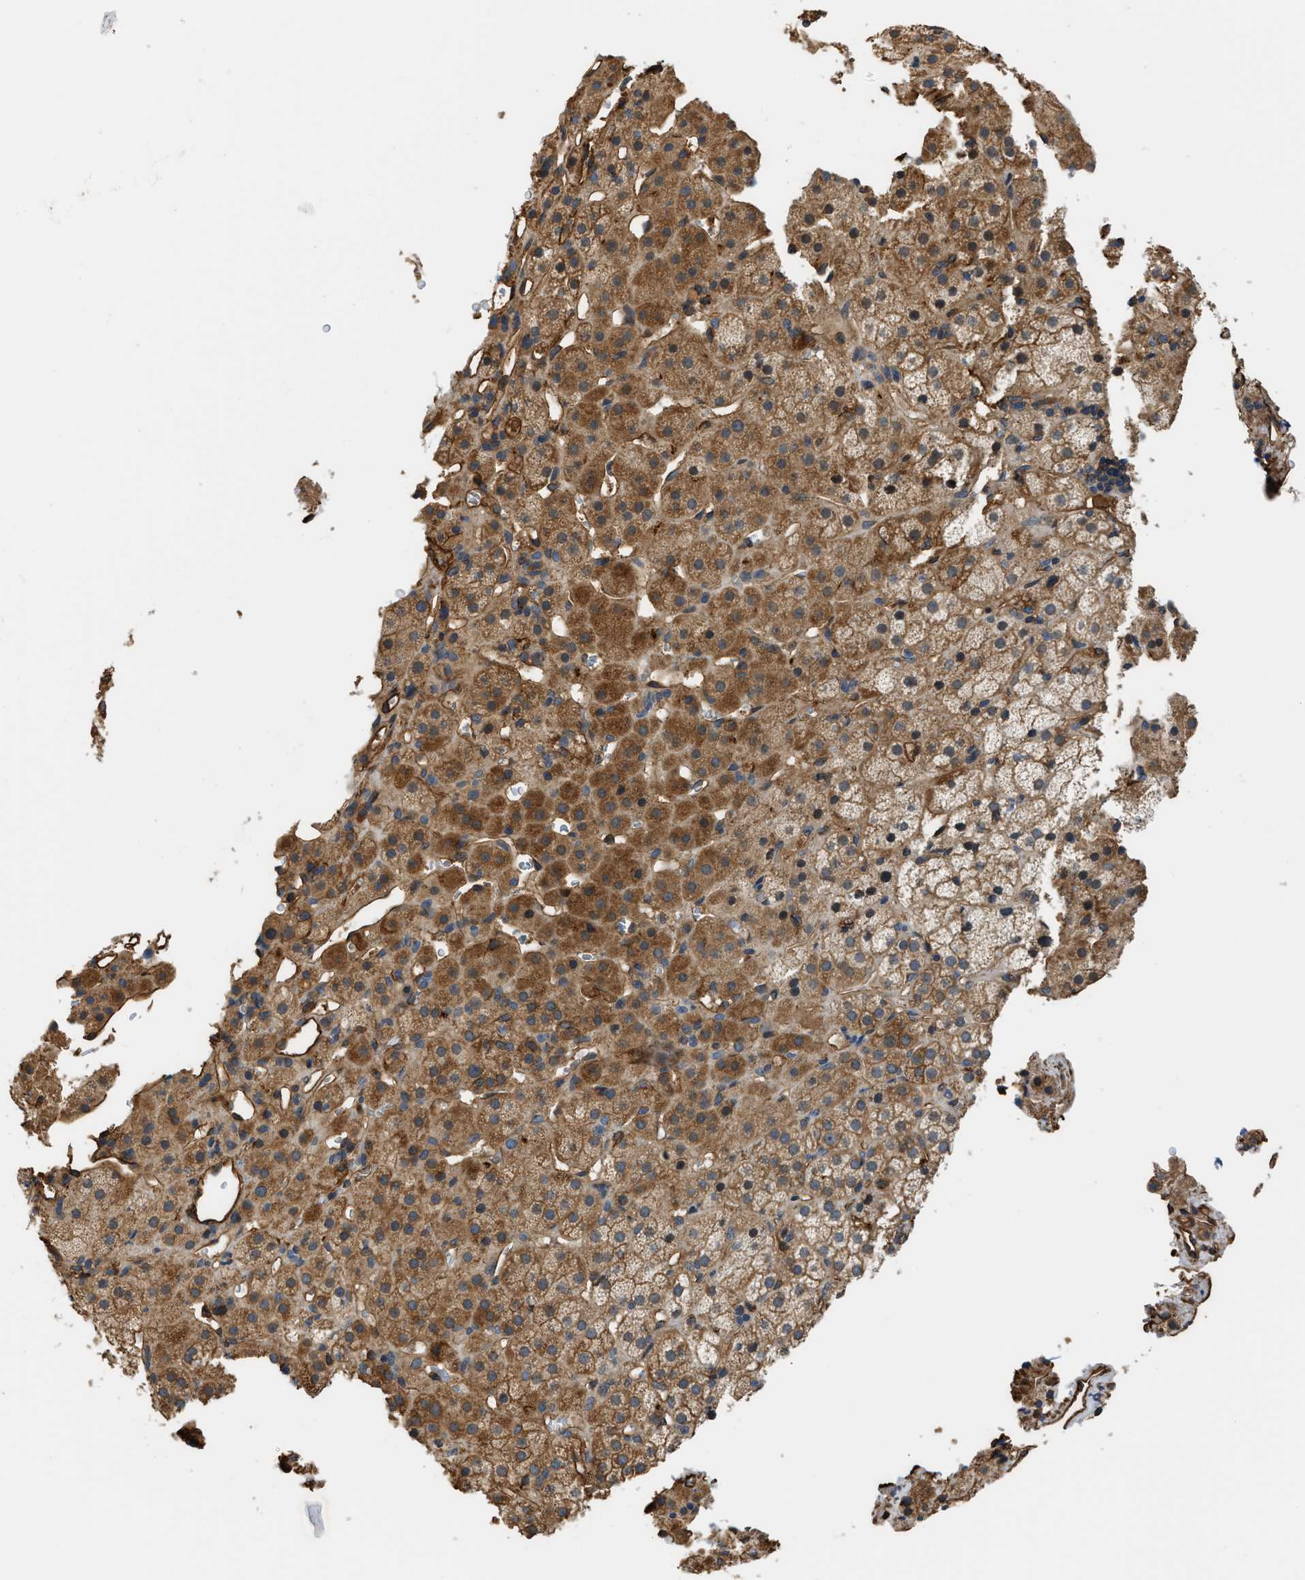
{"staining": {"intensity": "moderate", "quantity": ">75%", "location": "cytoplasmic/membranous"}, "tissue": "adrenal gland", "cell_type": "Glandular cells", "image_type": "normal", "snomed": [{"axis": "morphology", "description": "Normal tissue, NOS"}, {"axis": "topography", "description": "Adrenal gland"}], "caption": "Moderate cytoplasmic/membranous expression for a protein is present in approximately >75% of glandular cells of unremarkable adrenal gland using immunohistochemistry (IHC).", "gene": "DDHD2", "patient": {"sex": "female", "age": 57}}